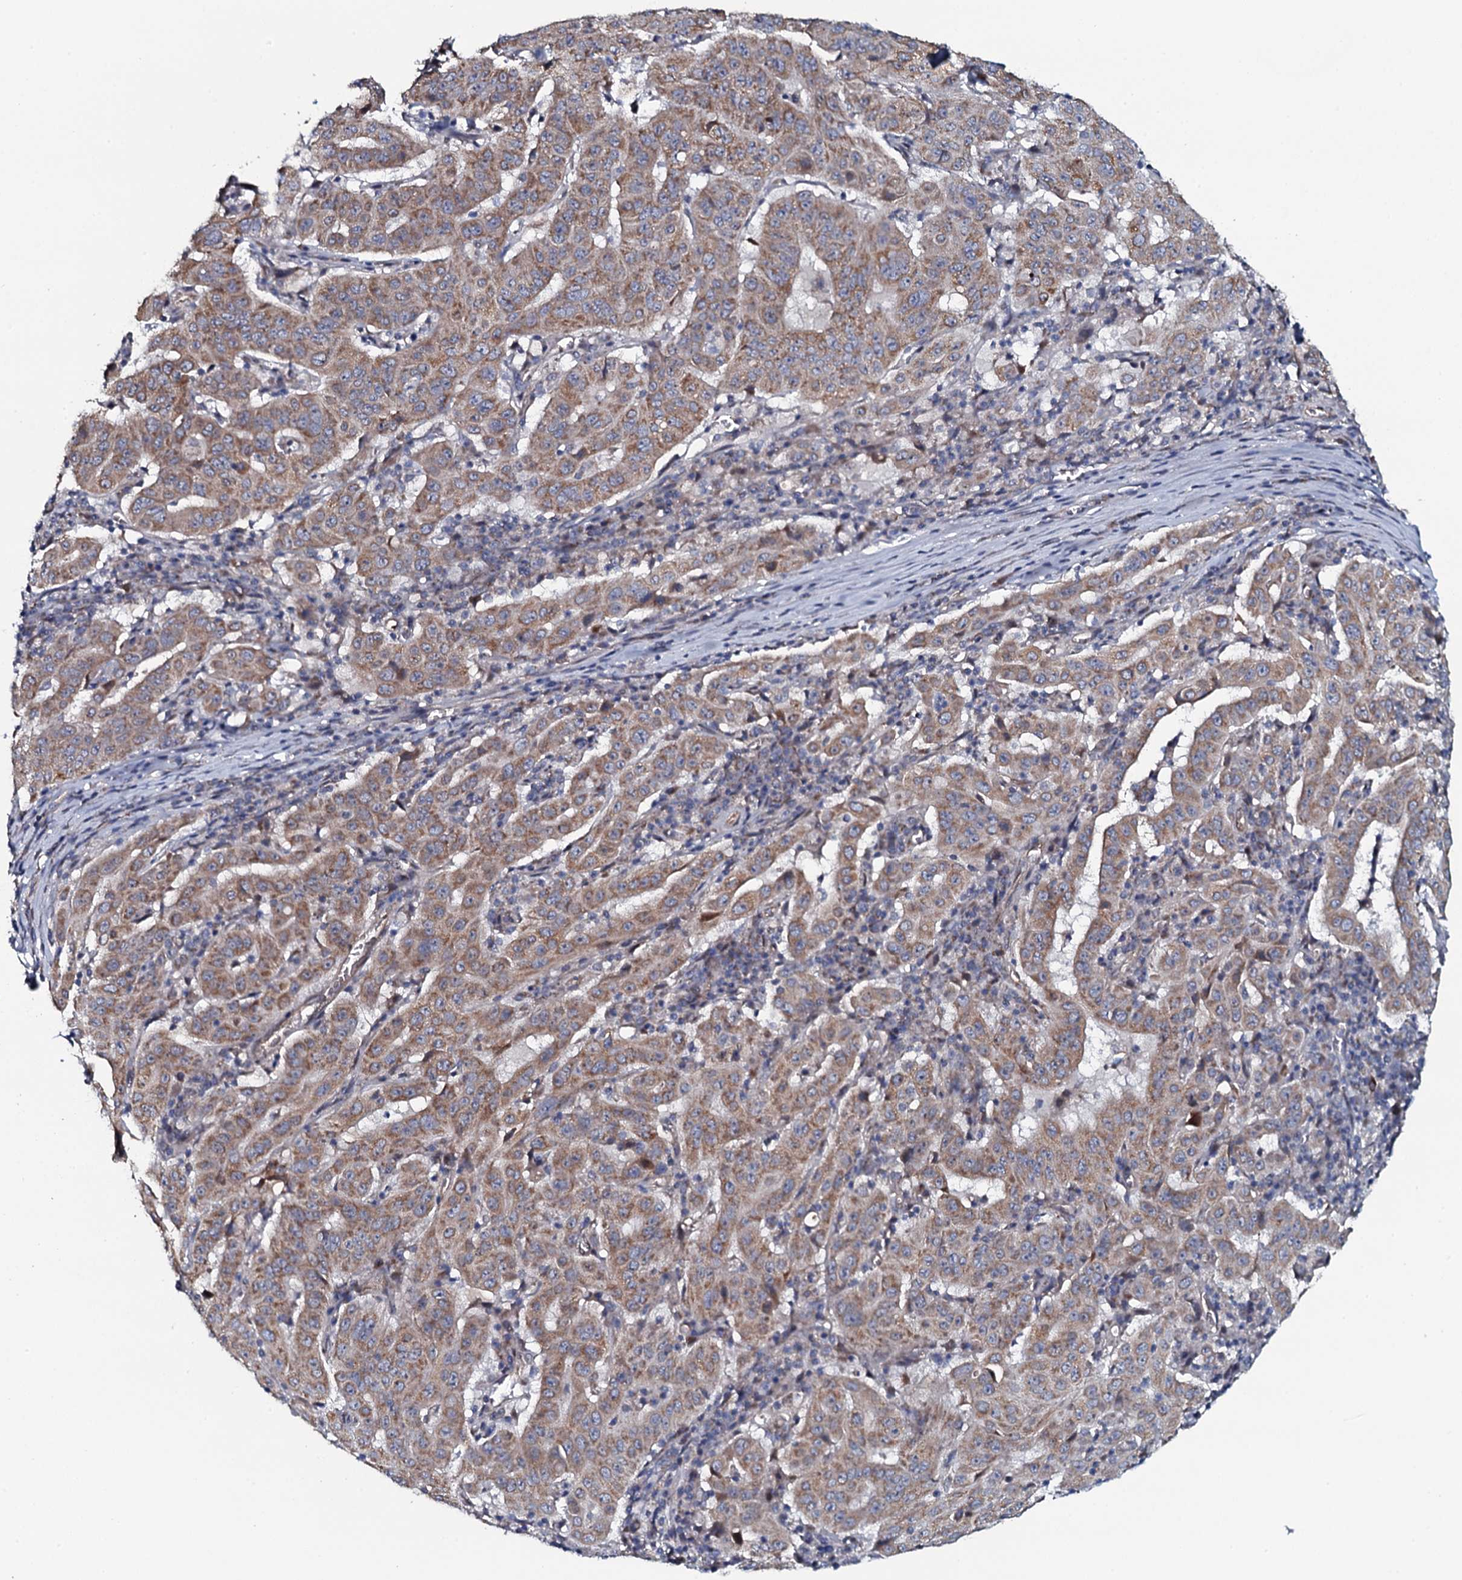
{"staining": {"intensity": "moderate", "quantity": ">75%", "location": "cytoplasmic/membranous"}, "tissue": "pancreatic cancer", "cell_type": "Tumor cells", "image_type": "cancer", "snomed": [{"axis": "morphology", "description": "Adenocarcinoma, NOS"}, {"axis": "topography", "description": "Pancreas"}], "caption": "Pancreatic adenocarcinoma stained with IHC shows moderate cytoplasmic/membranous expression in approximately >75% of tumor cells. (Stains: DAB (3,3'-diaminobenzidine) in brown, nuclei in blue, Microscopy: brightfield microscopy at high magnification).", "gene": "KCTD4", "patient": {"sex": "male", "age": 63}}